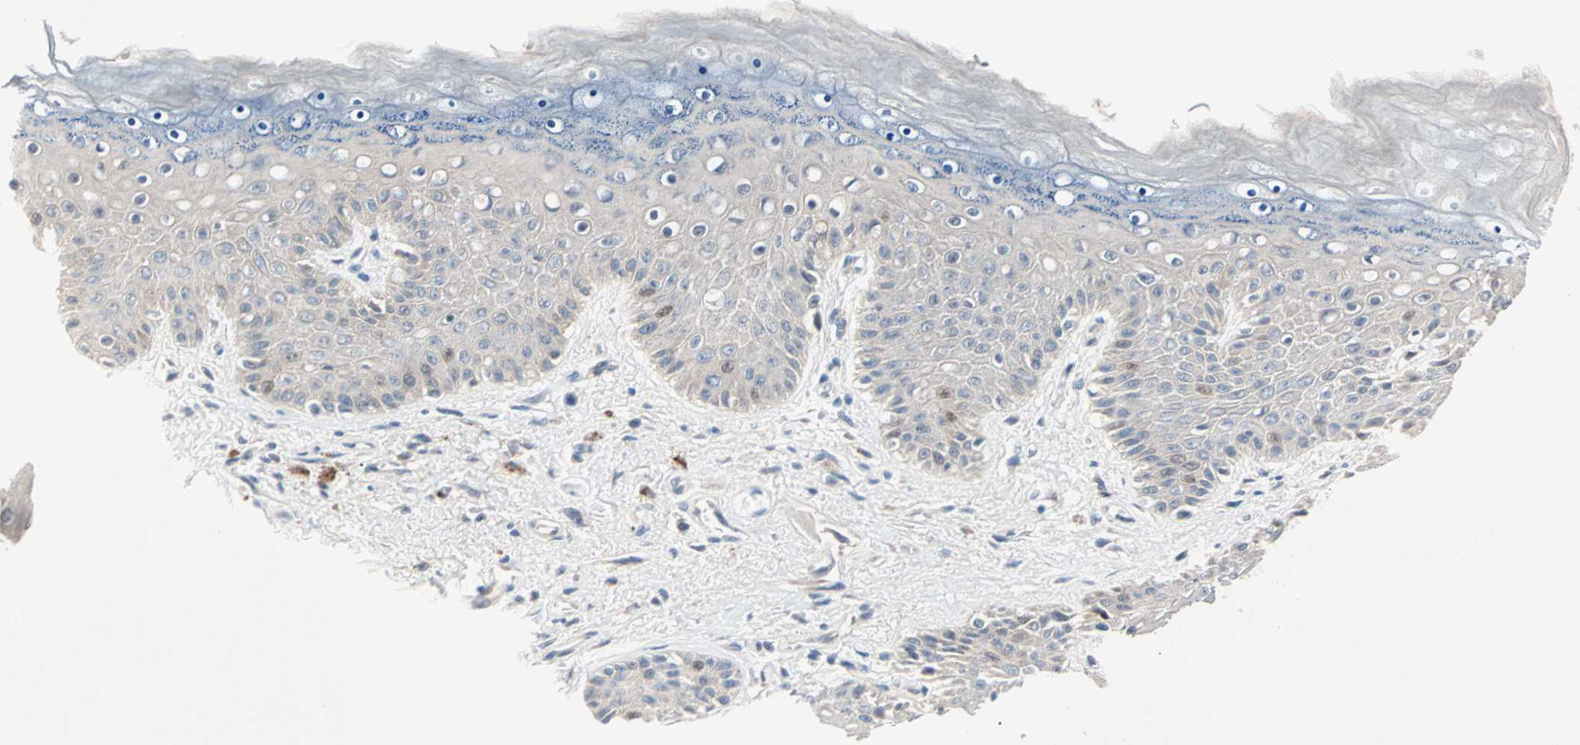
{"staining": {"intensity": "strong", "quantity": "<25%", "location": "nuclear"}, "tissue": "skin", "cell_type": "Epidermal cells", "image_type": "normal", "snomed": [{"axis": "morphology", "description": "Normal tissue, NOS"}, {"axis": "topography", "description": "Anal"}], "caption": "A brown stain labels strong nuclear staining of a protein in epidermal cells of unremarkable skin.", "gene": "CCNE2", "patient": {"sex": "female", "age": 46}}